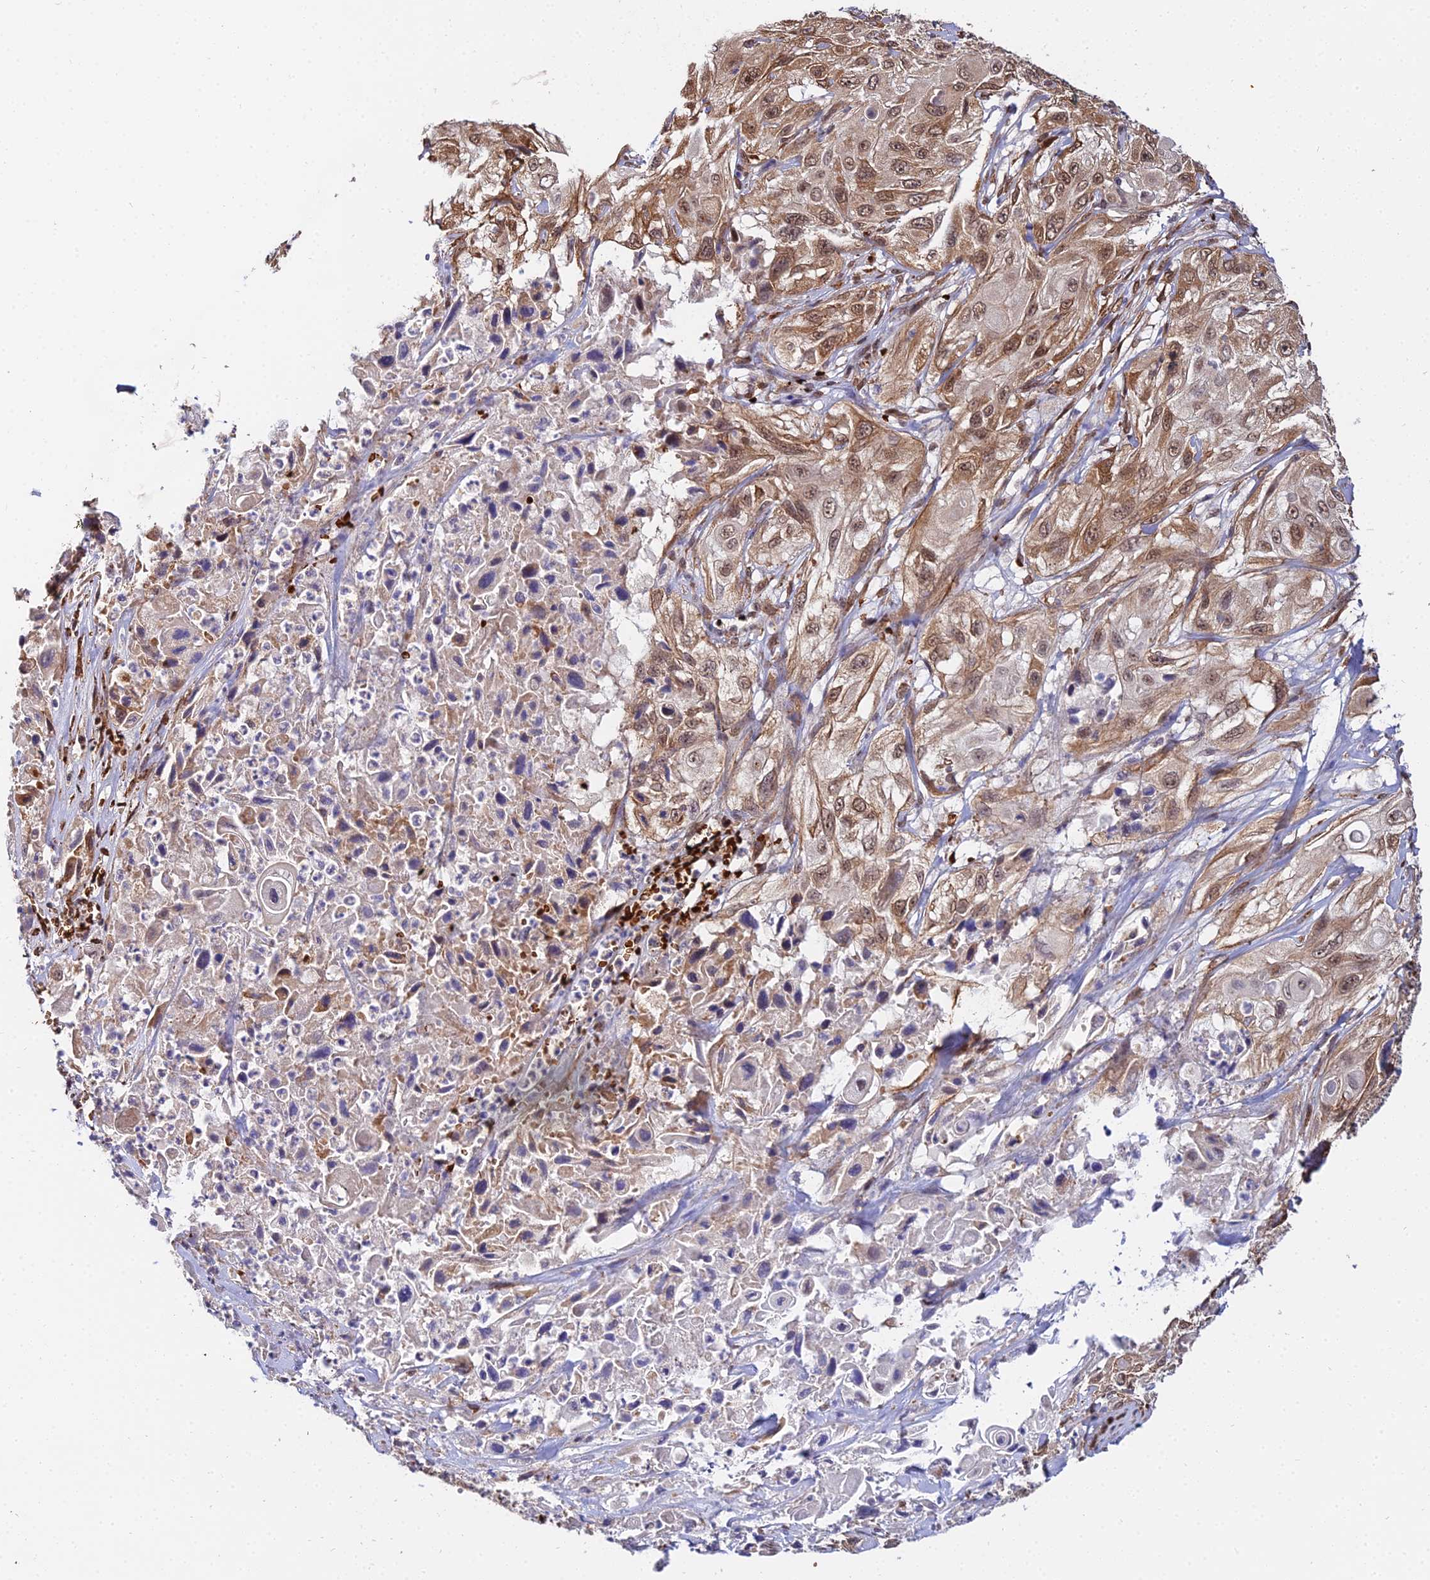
{"staining": {"intensity": "strong", "quantity": "25%-75%", "location": "cytoplasmic/membranous,nuclear"}, "tissue": "cervical cancer", "cell_type": "Tumor cells", "image_type": "cancer", "snomed": [{"axis": "morphology", "description": "Squamous cell carcinoma, NOS"}, {"axis": "topography", "description": "Cervix"}], "caption": "Strong cytoplasmic/membranous and nuclear expression is seen in approximately 25%-75% of tumor cells in cervical cancer (squamous cell carcinoma). (IHC, brightfield microscopy, high magnification).", "gene": "BCL9", "patient": {"sex": "female", "age": 42}}